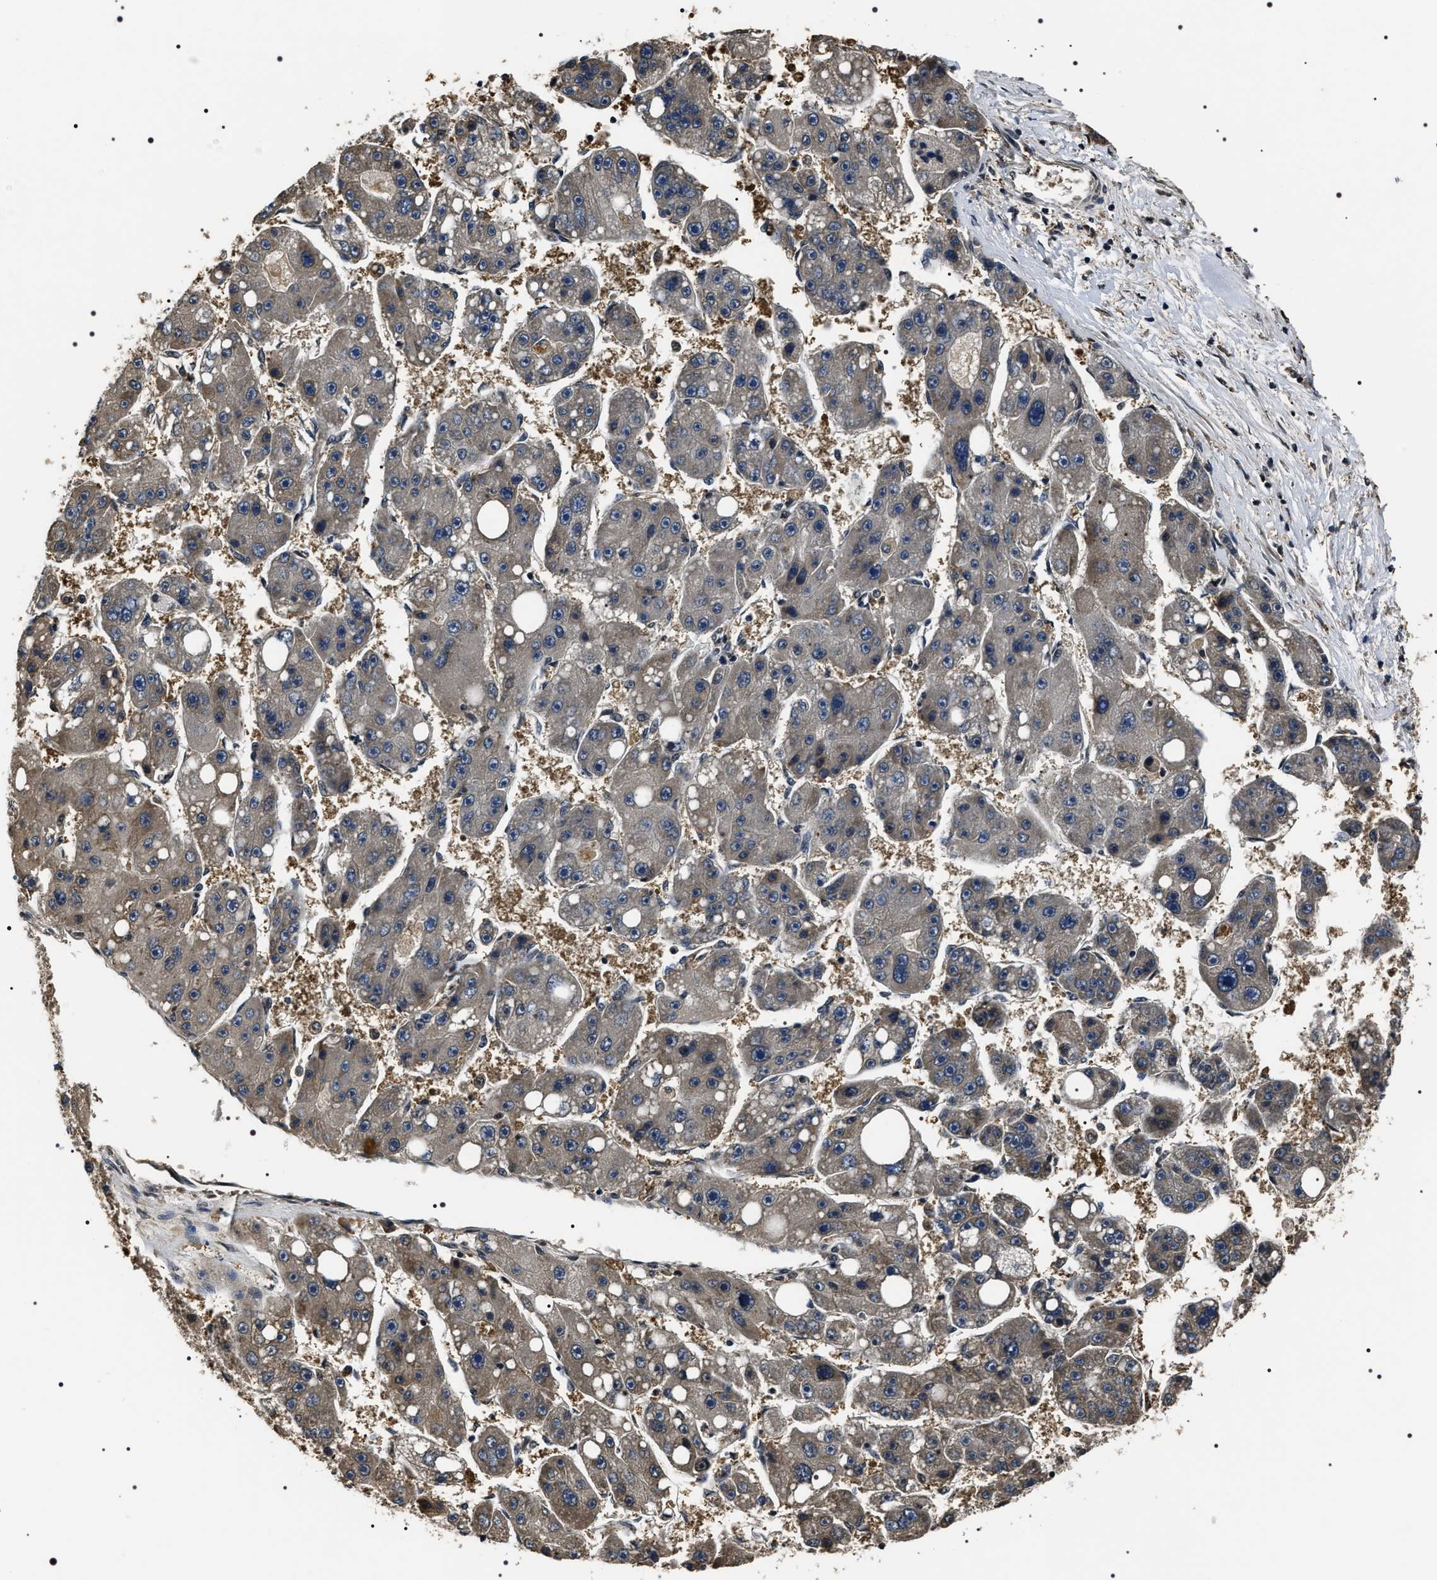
{"staining": {"intensity": "weak", "quantity": "<25%", "location": "cytoplasmic/membranous"}, "tissue": "liver cancer", "cell_type": "Tumor cells", "image_type": "cancer", "snomed": [{"axis": "morphology", "description": "Carcinoma, Hepatocellular, NOS"}, {"axis": "topography", "description": "Liver"}], "caption": "Immunohistochemistry photomicrograph of neoplastic tissue: liver cancer (hepatocellular carcinoma) stained with DAB (3,3'-diaminobenzidine) exhibits no significant protein staining in tumor cells.", "gene": "ARHGAP22", "patient": {"sex": "female", "age": 61}}